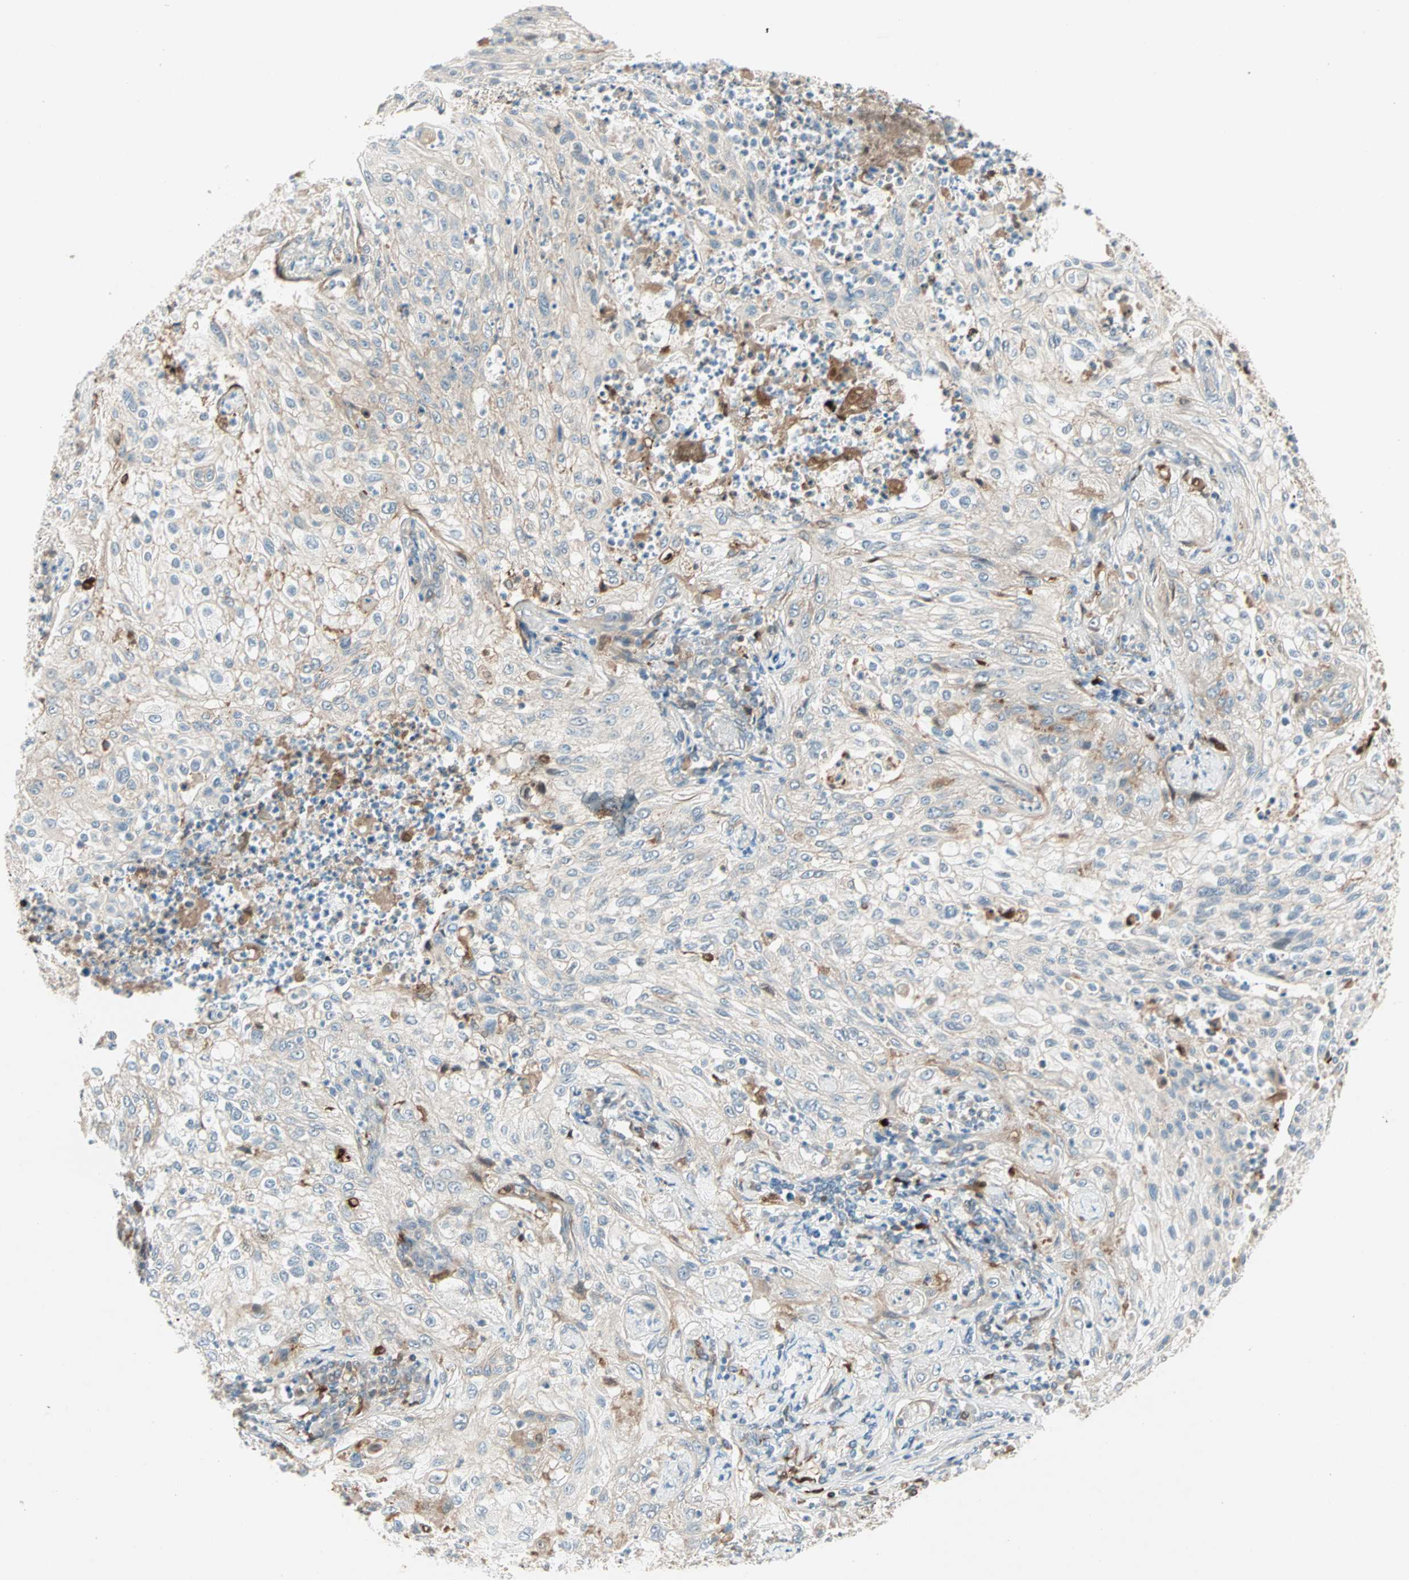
{"staining": {"intensity": "weak", "quantity": "25%-75%", "location": "cytoplasmic/membranous"}, "tissue": "lung cancer", "cell_type": "Tumor cells", "image_type": "cancer", "snomed": [{"axis": "morphology", "description": "Inflammation, NOS"}, {"axis": "morphology", "description": "Squamous cell carcinoma, NOS"}, {"axis": "topography", "description": "Lymph node"}, {"axis": "topography", "description": "Soft tissue"}, {"axis": "topography", "description": "Lung"}], "caption": "Immunohistochemistry (IHC) of human lung squamous cell carcinoma demonstrates low levels of weak cytoplasmic/membranous expression in approximately 25%-75% of tumor cells.", "gene": "RTL6", "patient": {"sex": "male", "age": 66}}